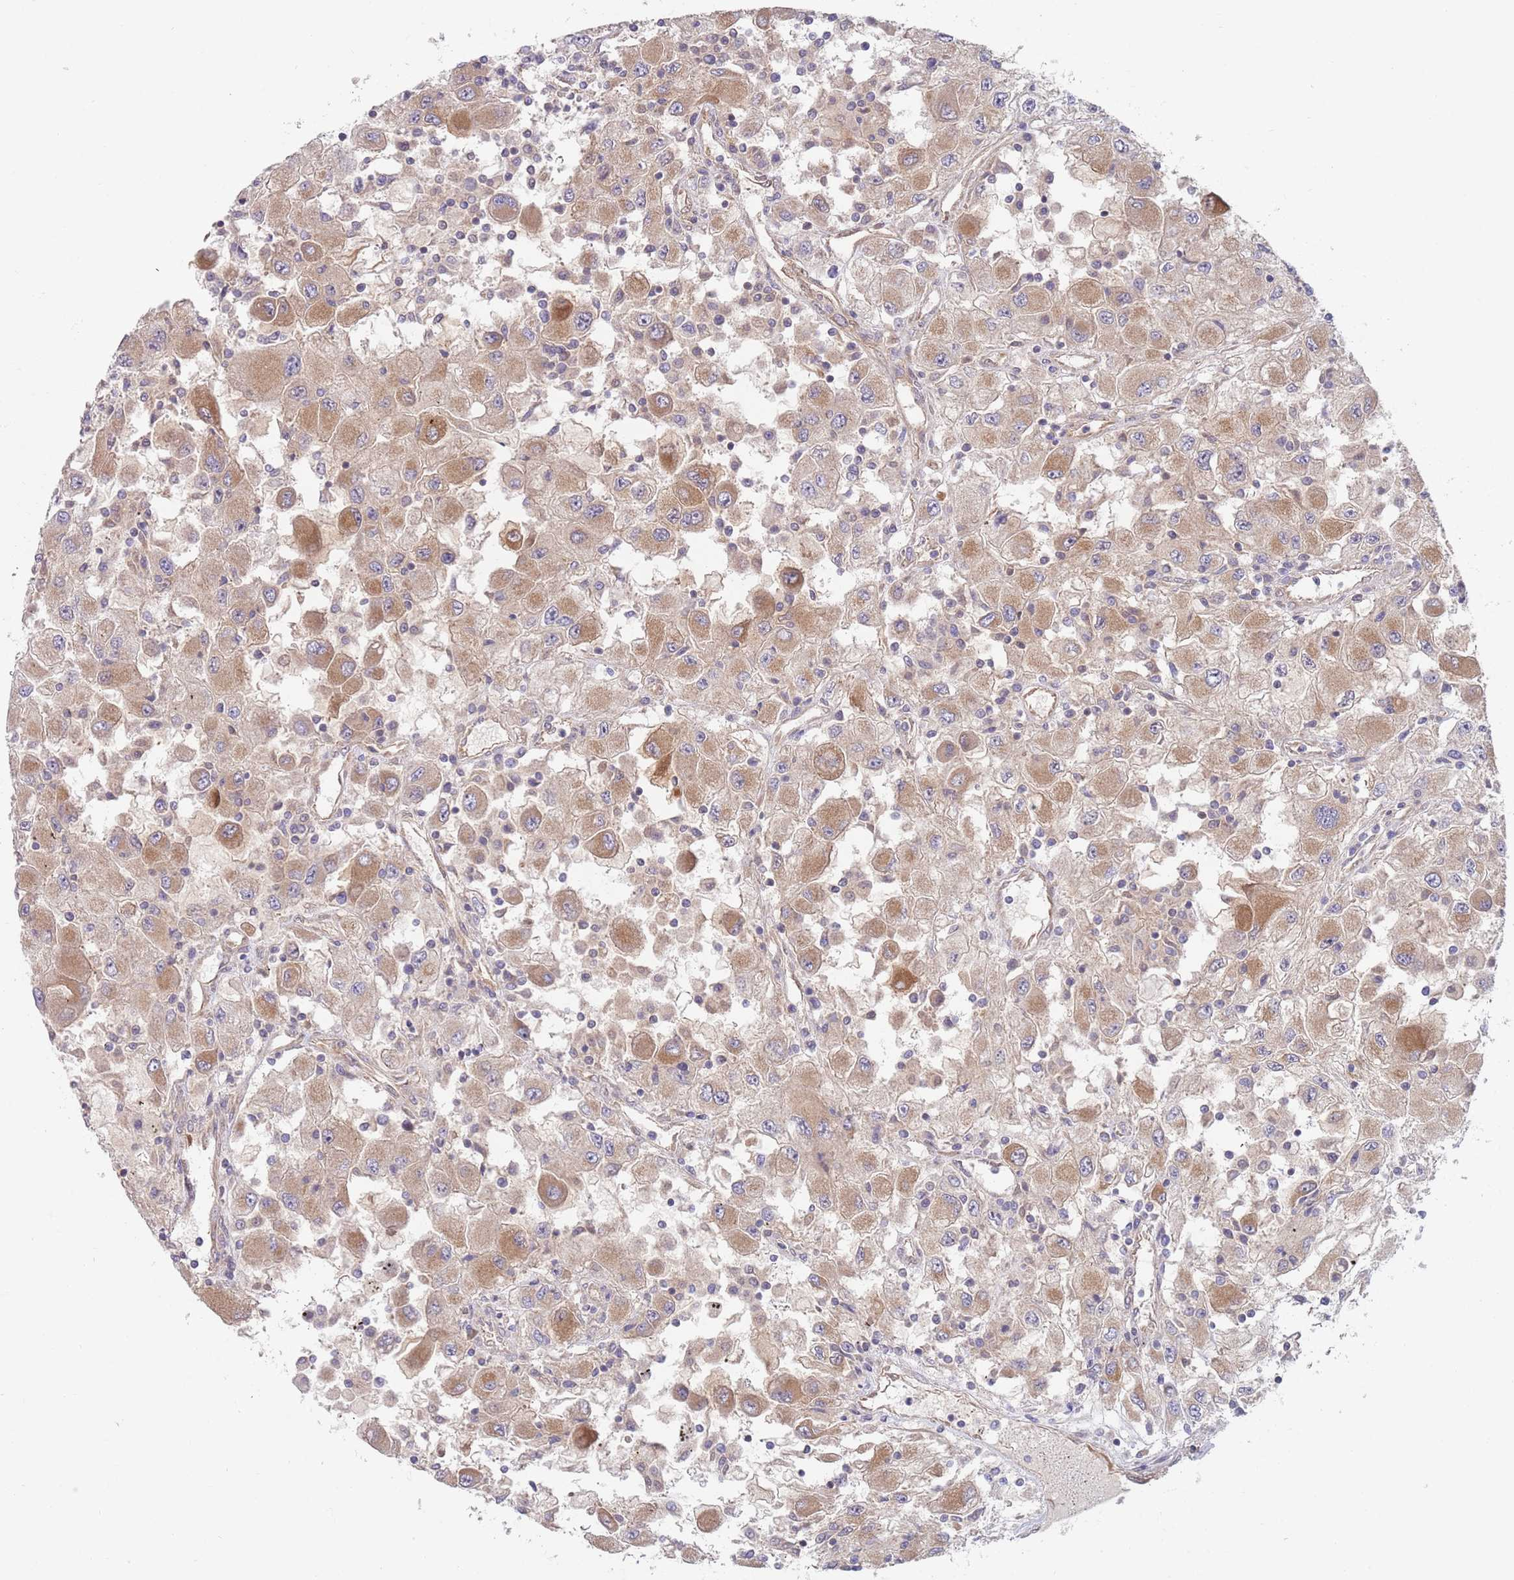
{"staining": {"intensity": "moderate", "quantity": "25%-75%", "location": "cytoplasmic/membranous"}, "tissue": "renal cancer", "cell_type": "Tumor cells", "image_type": "cancer", "snomed": [{"axis": "morphology", "description": "Adenocarcinoma, NOS"}, {"axis": "topography", "description": "Kidney"}], "caption": "Adenocarcinoma (renal) stained with a protein marker demonstrates moderate staining in tumor cells.", "gene": "GUK1", "patient": {"sex": "female", "age": 67}}